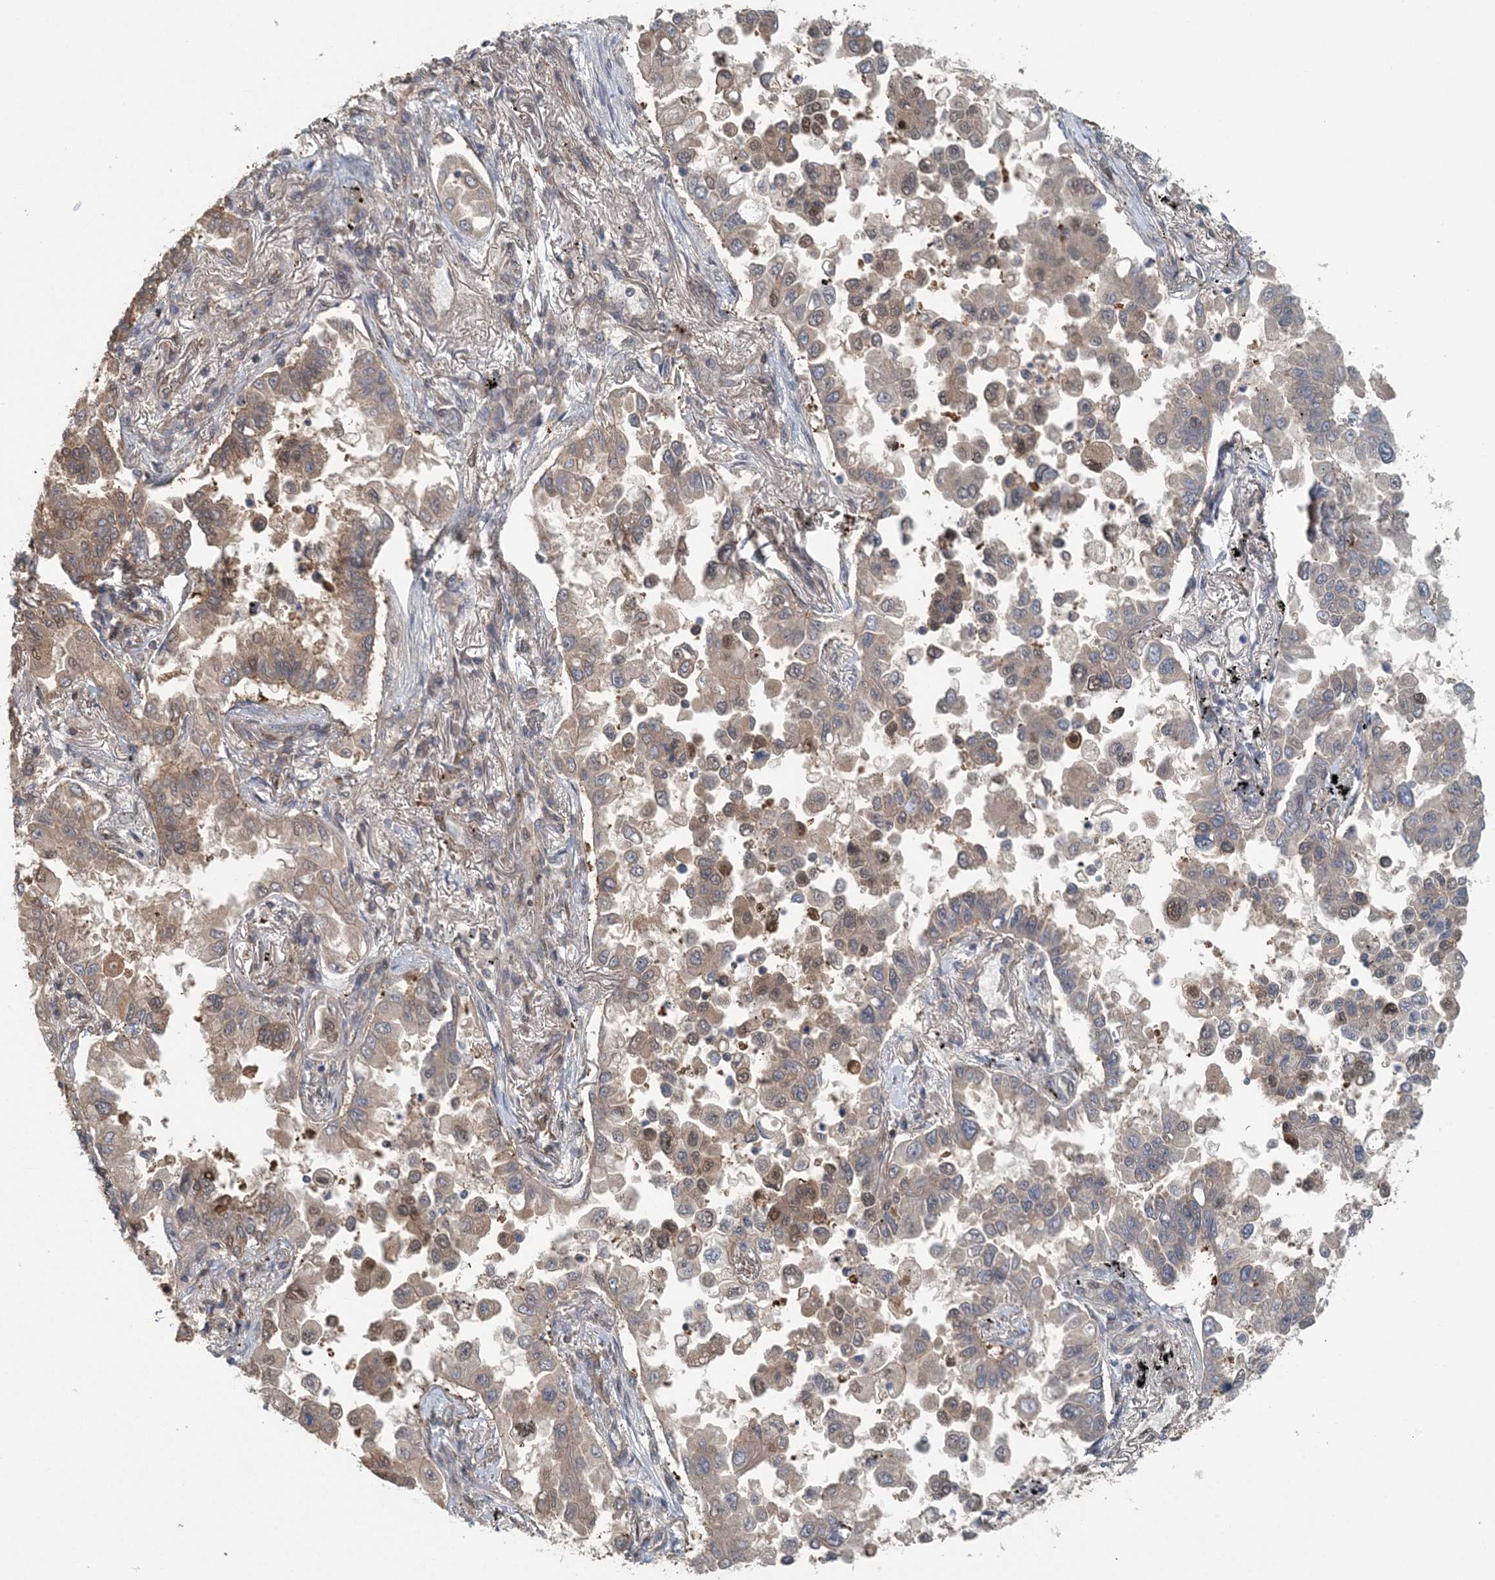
{"staining": {"intensity": "moderate", "quantity": "25%-75%", "location": "cytoplasmic/membranous,nuclear"}, "tissue": "lung cancer", "cell_type": "Tumor cells", "image_type": "cancer", "snomed": [{"axis": "morphology", "description": "Adenocarcinoma, NOS"}, {"axis": "topography", "description": "Lung"}], "caption": "Lung cancer (adenocarcinoma) stained with a brown dye reveals moderate cytoplasmic/membranous and nuclear positive expression in about 25%-75% of tumor cells.", "gene": "HIKESHI", "patient": {"sex": "female", "age": 67}}